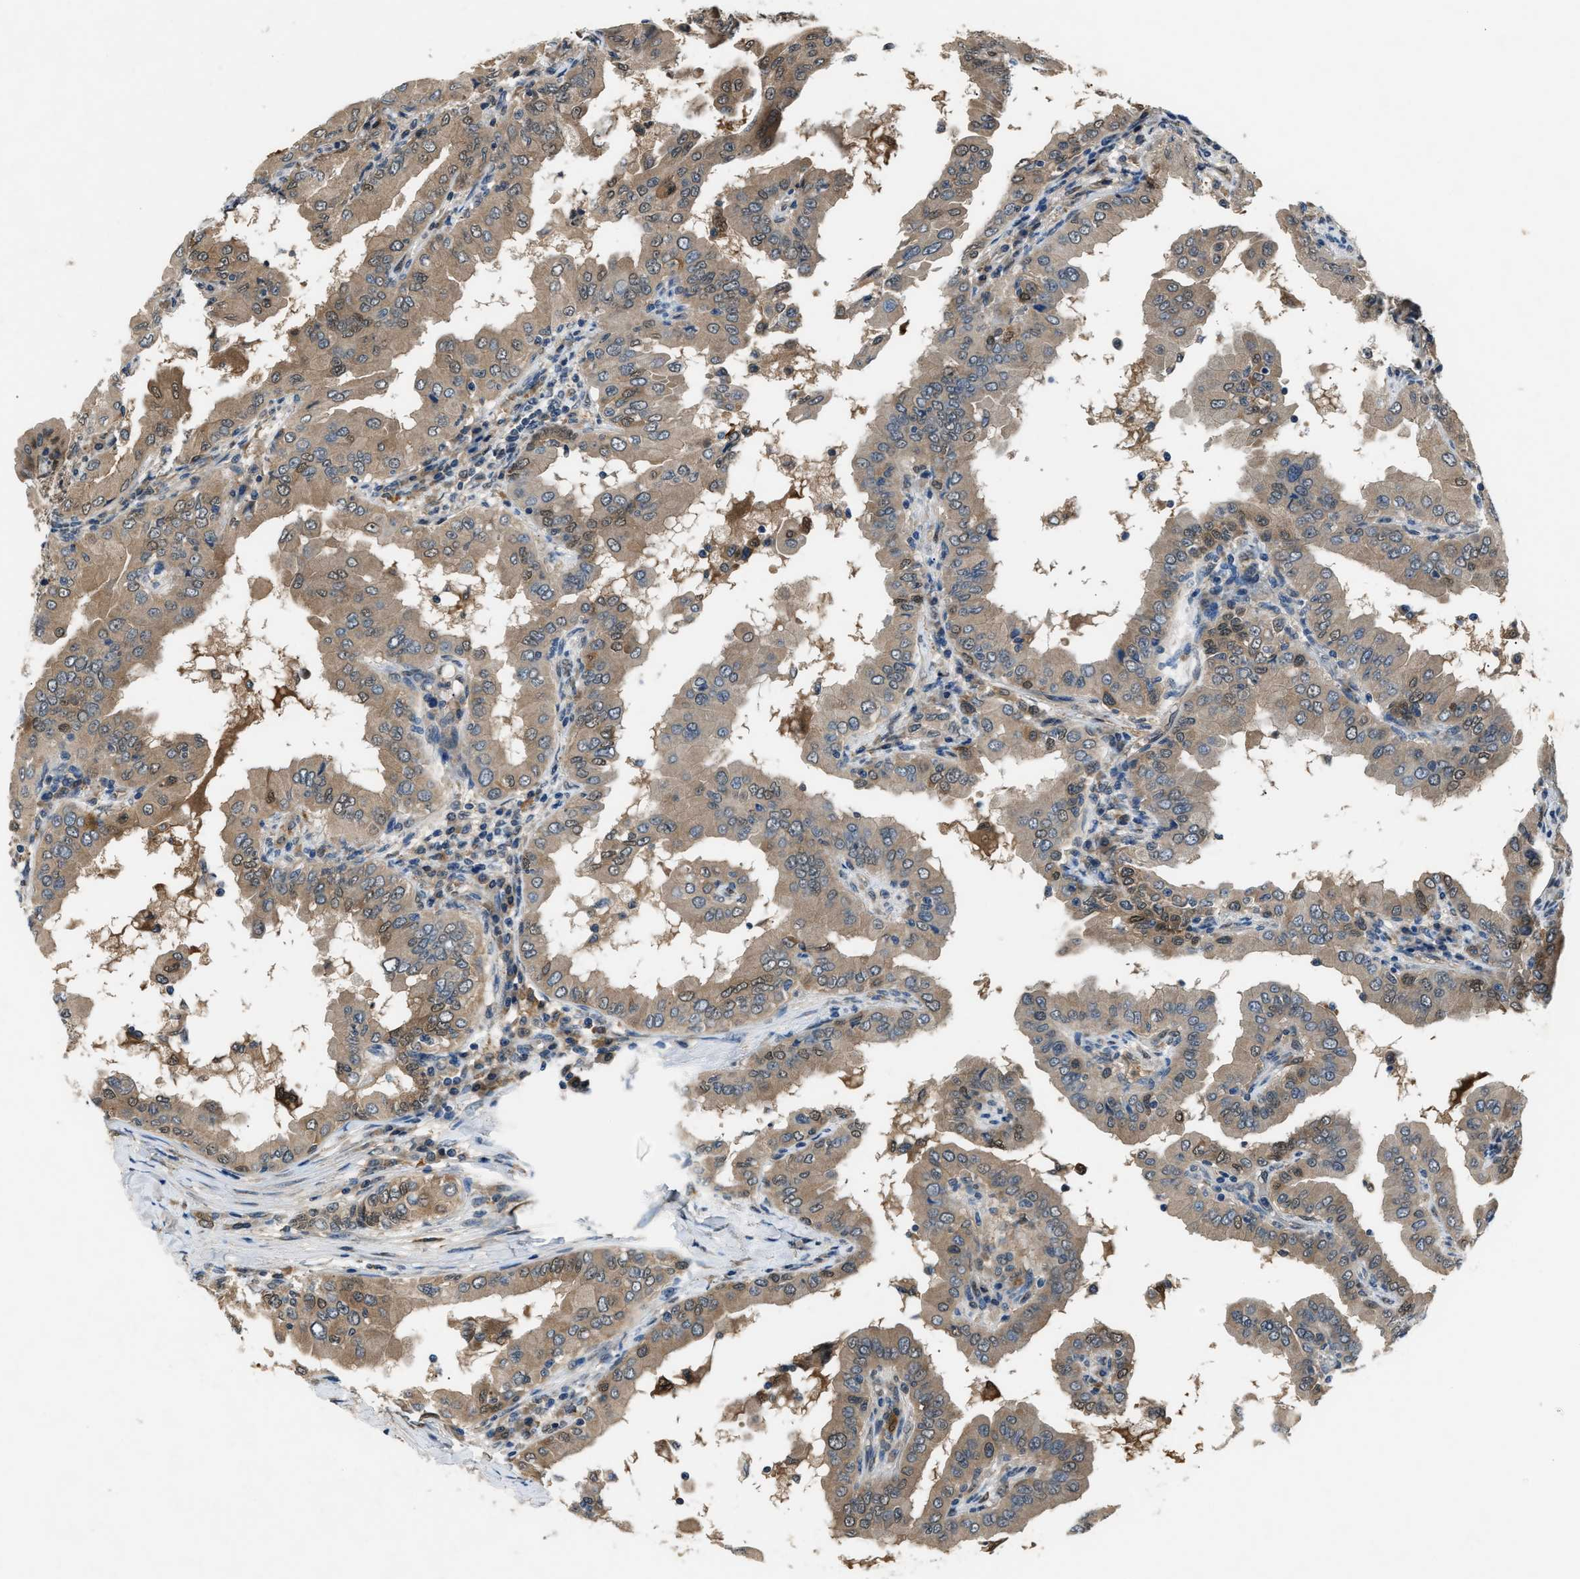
{"staining": {"intensity": "weak", "quantity": ">75%", "location": "cytoplasmic/membranous"}, "tissue": "thyroid cancer", "cell_type": "Tumor cells", "image_type": "cancer", "snomed": [{"axis": "morphology", "description": "Papillary adenocarcinoma, NOS"}, {"axis": "topography", "description": "Thyroid gland"}], "caption": "The image shows a brown stain indicating the presence of a protein in the cytoplasmic/membranous of tumor cells in papillary adenocarcinoma (thyroid).", "gene": "TP53I3", "patient": {"sex": "male", "age": 33}}